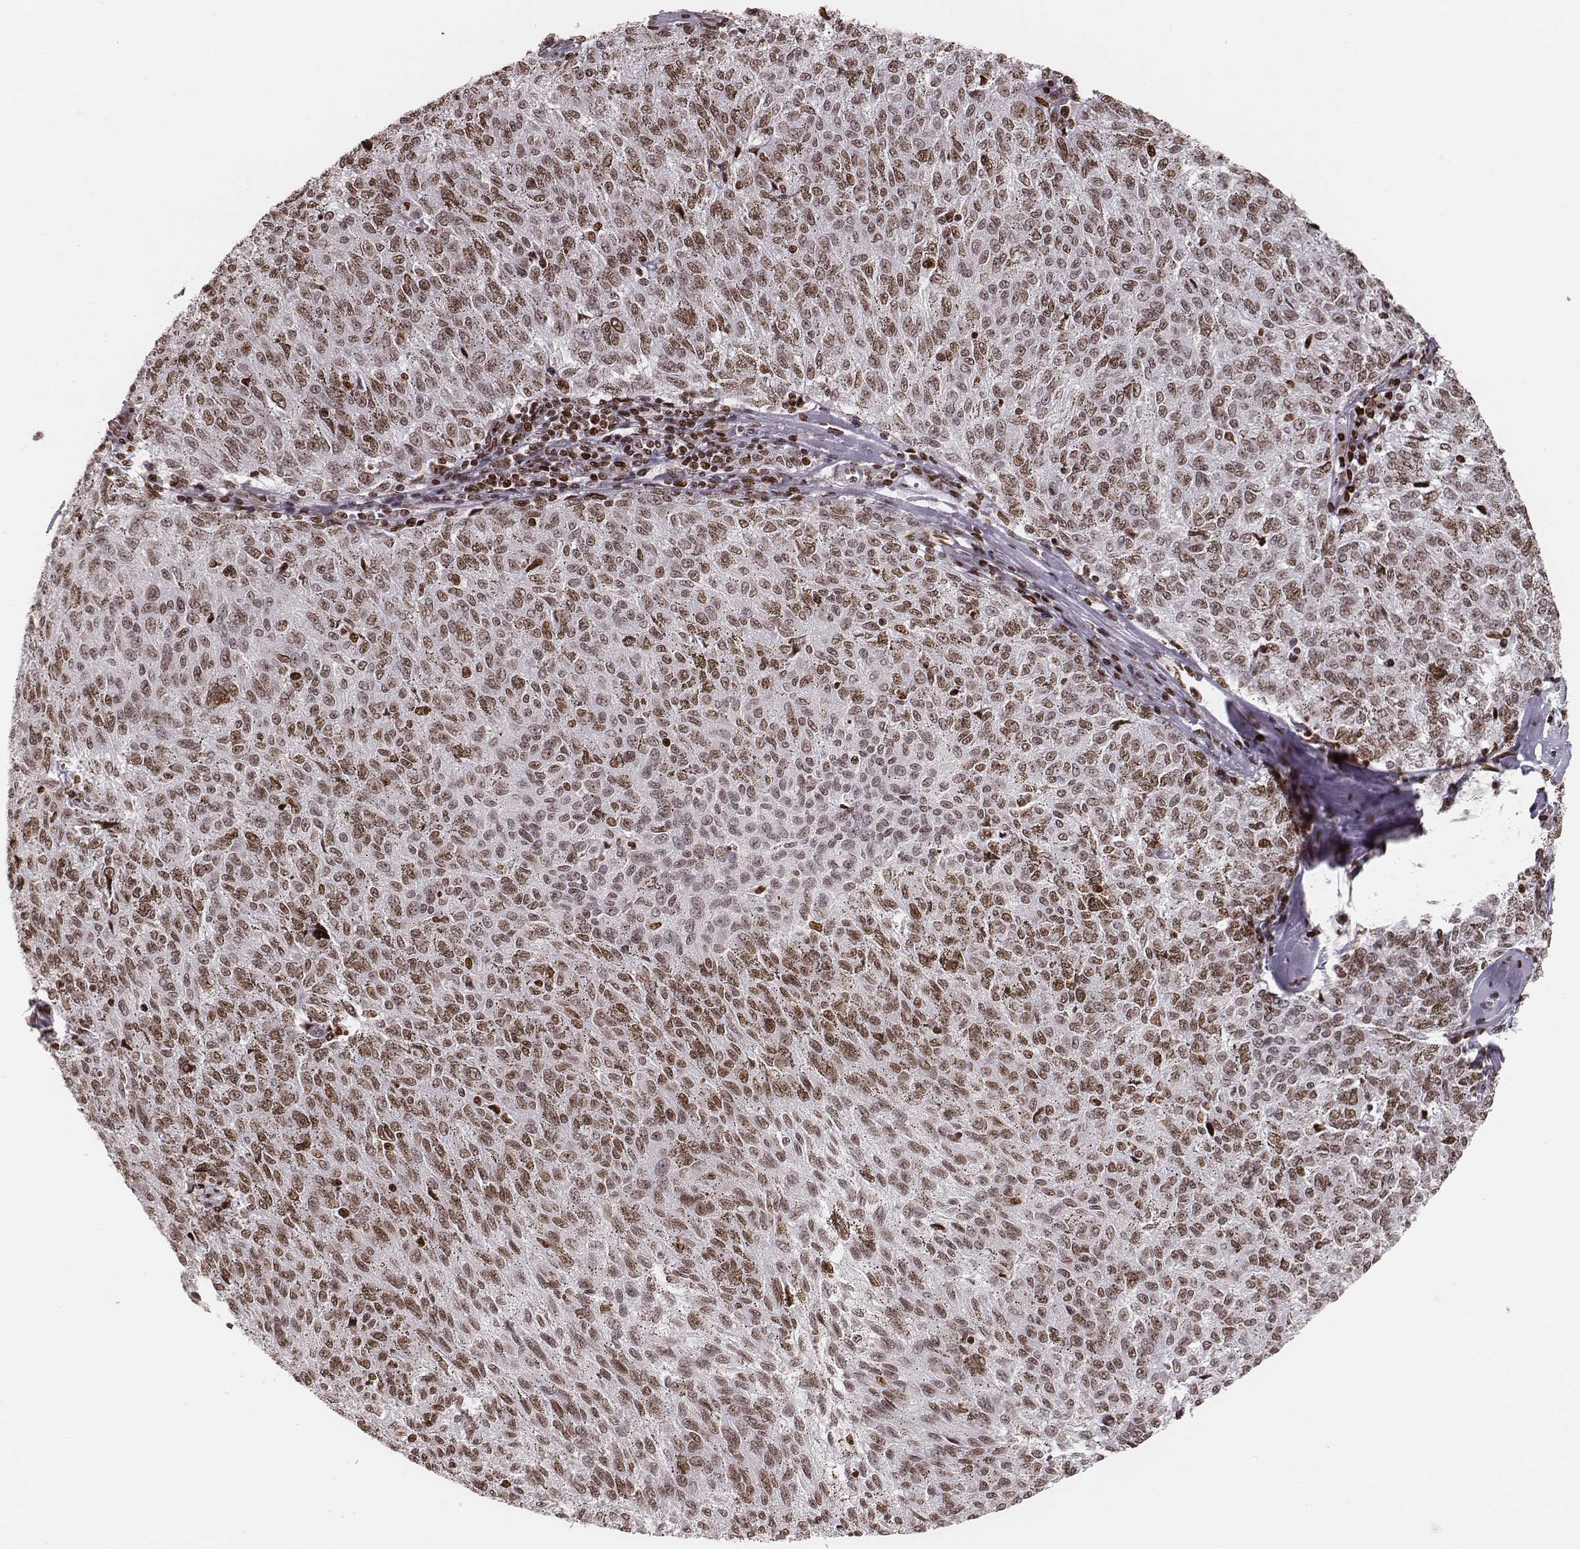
{"staining": {"intensity": "moderate", "quantity": ">75%", "location": "nuclear"}, "tissue": "melanoma", "cell_type": "Tumor cells", "image_type": "cancer", "snomed": [{"axis": "morphology", "description": "Malignant melanoma, NOS"}, {"axis": "topography", "description": "Skin"}], "caption": "Moderate nuclear staining for a protein is identified in about >75% of tumor cells of melanoma using immunohistochemistry (IHC).", "gene": "PARP1", "patient": {"sex": "female", "age": 72}}